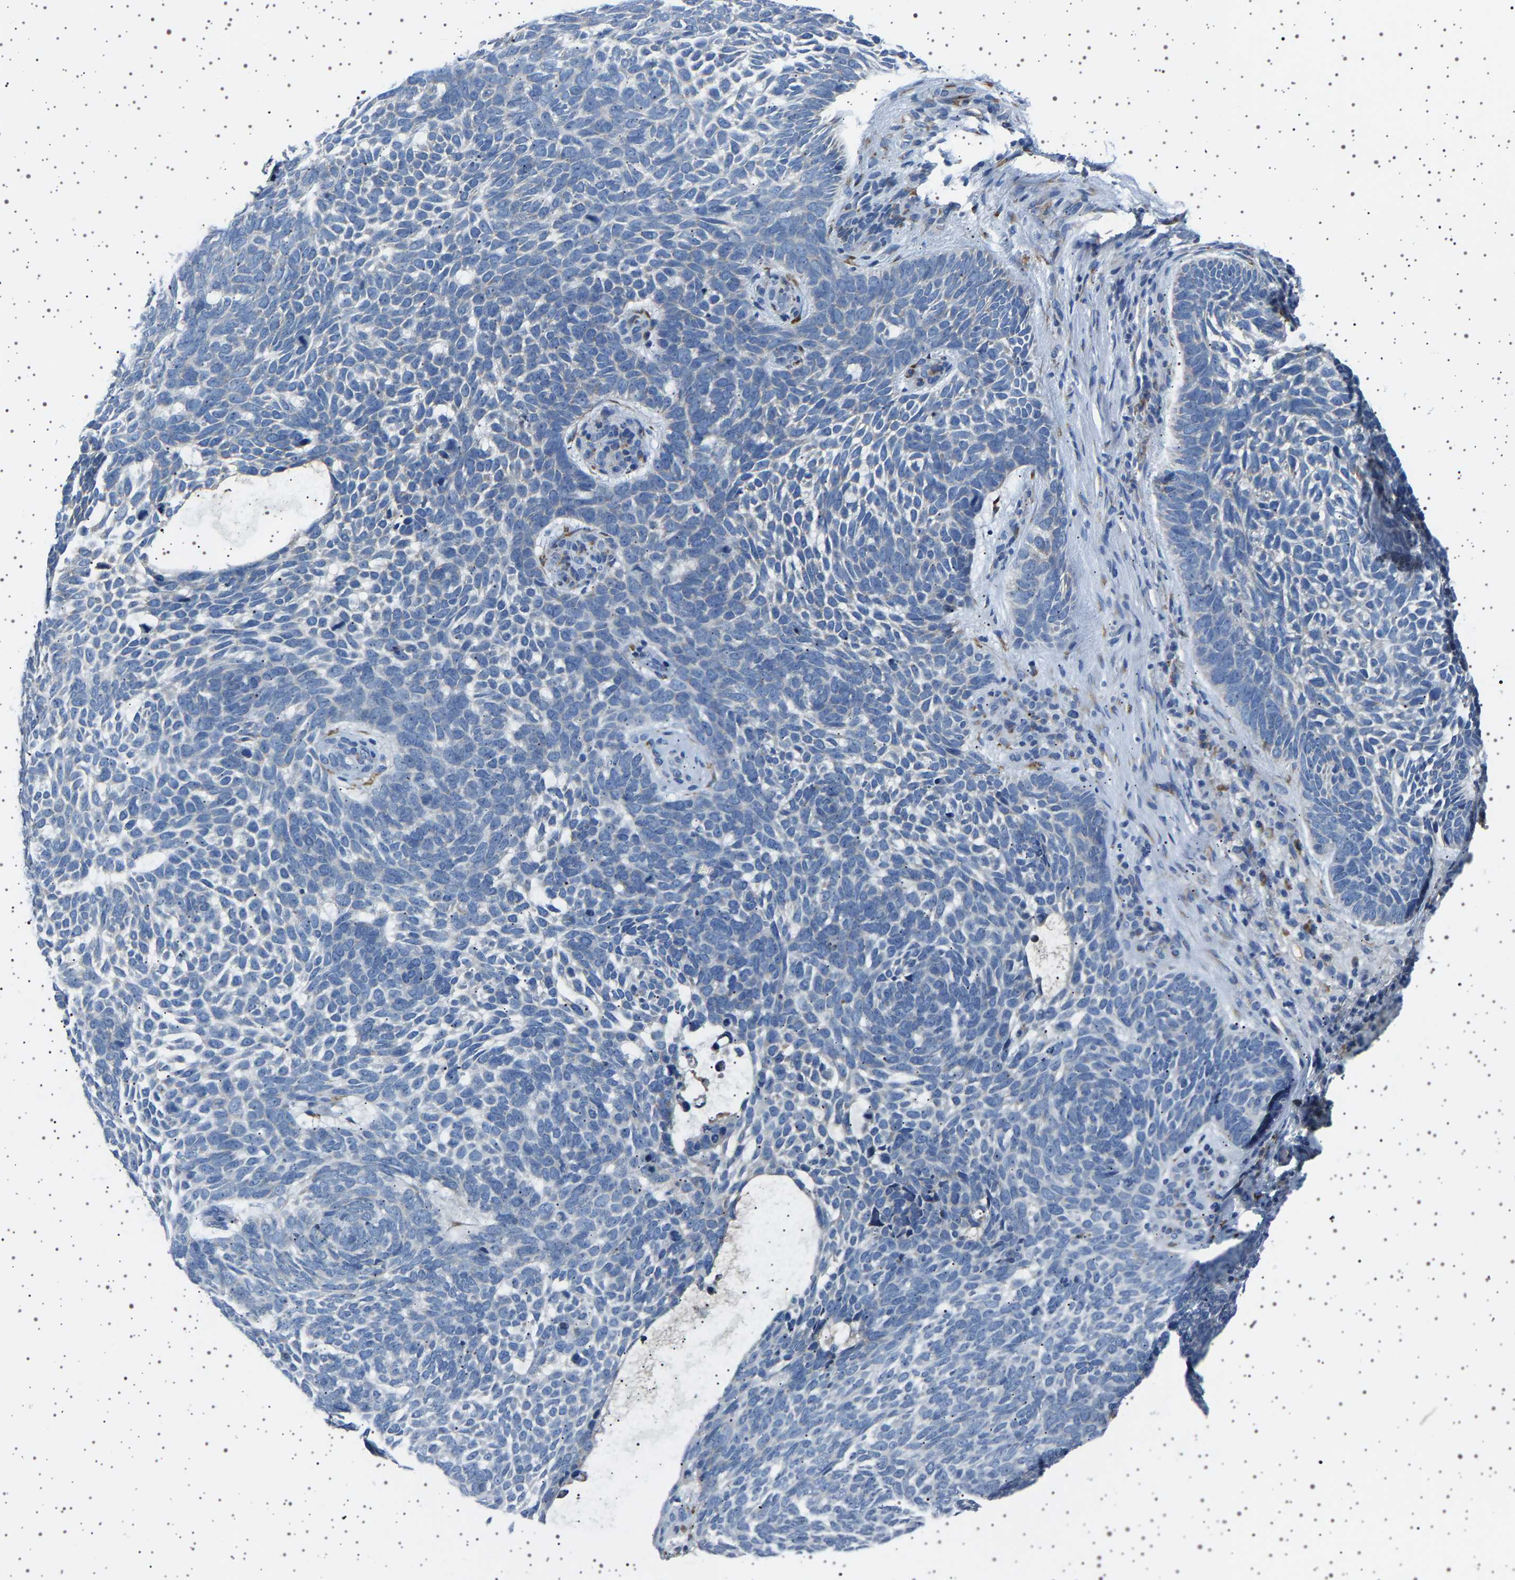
{"staining": {"intensity": "negative", "quantity": "none", "location": "none"}, "tissue": "skin cancer", "cell_type": "Tumor cells", "image_type": "cancer", "snomed": [{"axis": "morphology", "description": "Basal cell carcinoma"}, {"axis": "topography", "description": "Skin"}, {"axis": "topography", "description": "Skin of head"}], "caption": "IHC histopathology image of neoplastic tissue: skin cancer (basal cell carcinoma) stained with DAB (3,3'-diaminobenzidine) shows no significant protein positivity in tumor cells. (Stains: DAB (3,3'-diaminobenzidine) immunohistochemistry with hematoxylin counter stain, Microscopy: brightfield microscopy at high magnification).", "gene": "FTCD", "patient": {"sex": "female", "age": 85}}